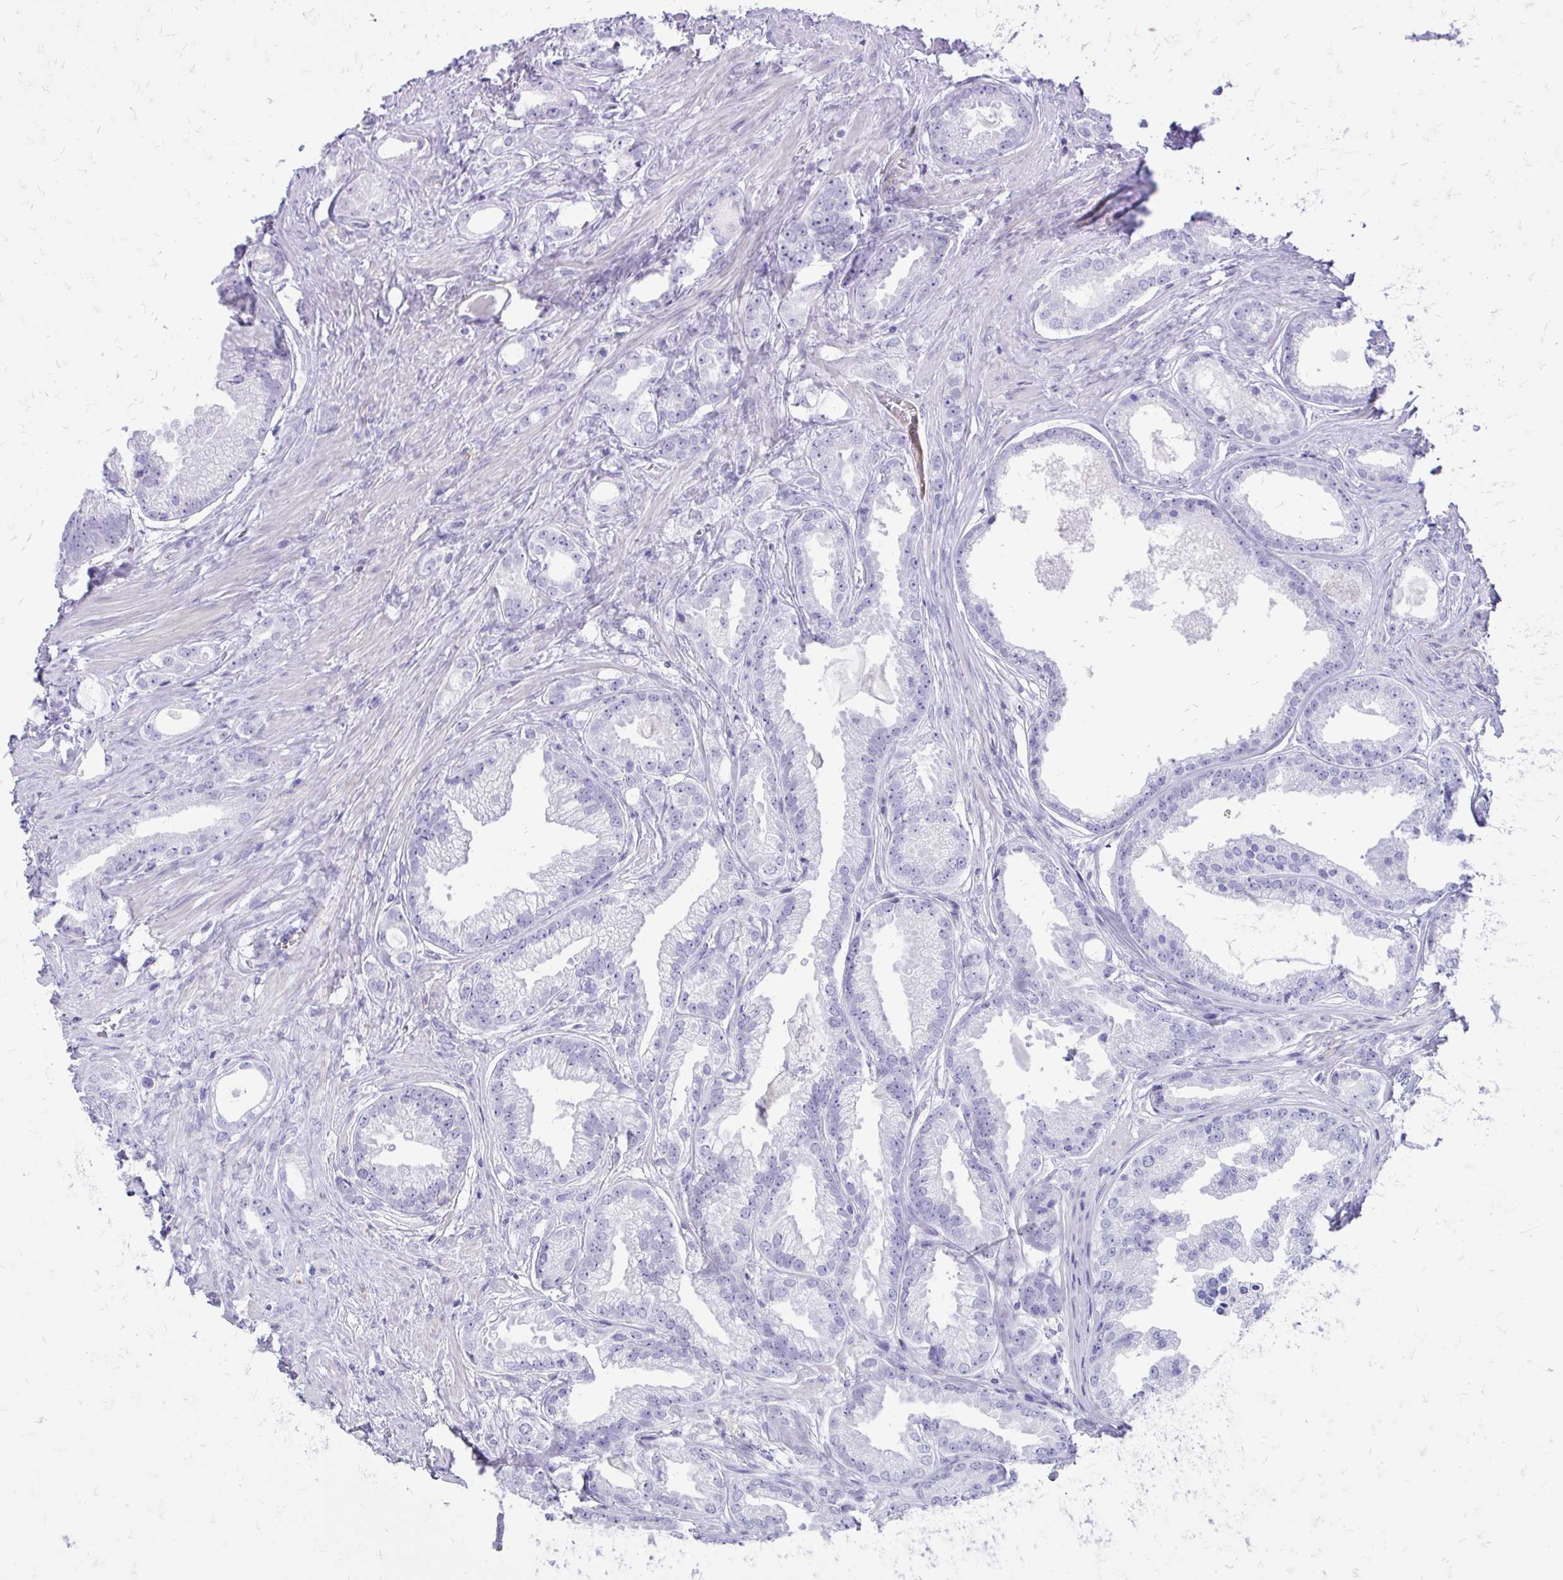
{"staining": {"intensity": "negative", "quantity": "none", "location": "none"}, "tissue": "prostate cancer", "cell_type": "Tumor cells", "image_type": "cancer", "snomed": [{"axis": "morphology", "description": "Adenocarcinoma, Low grade"}, {"axis": "topography", "description": "Prostate"}], "caption": "Prostate cancer stained for a protein using immunohistochemistry (IHC) shows no positivity tumor cells.", "gene": "SIGLEC11", "patient": {"sex": "male", "age": 65}}